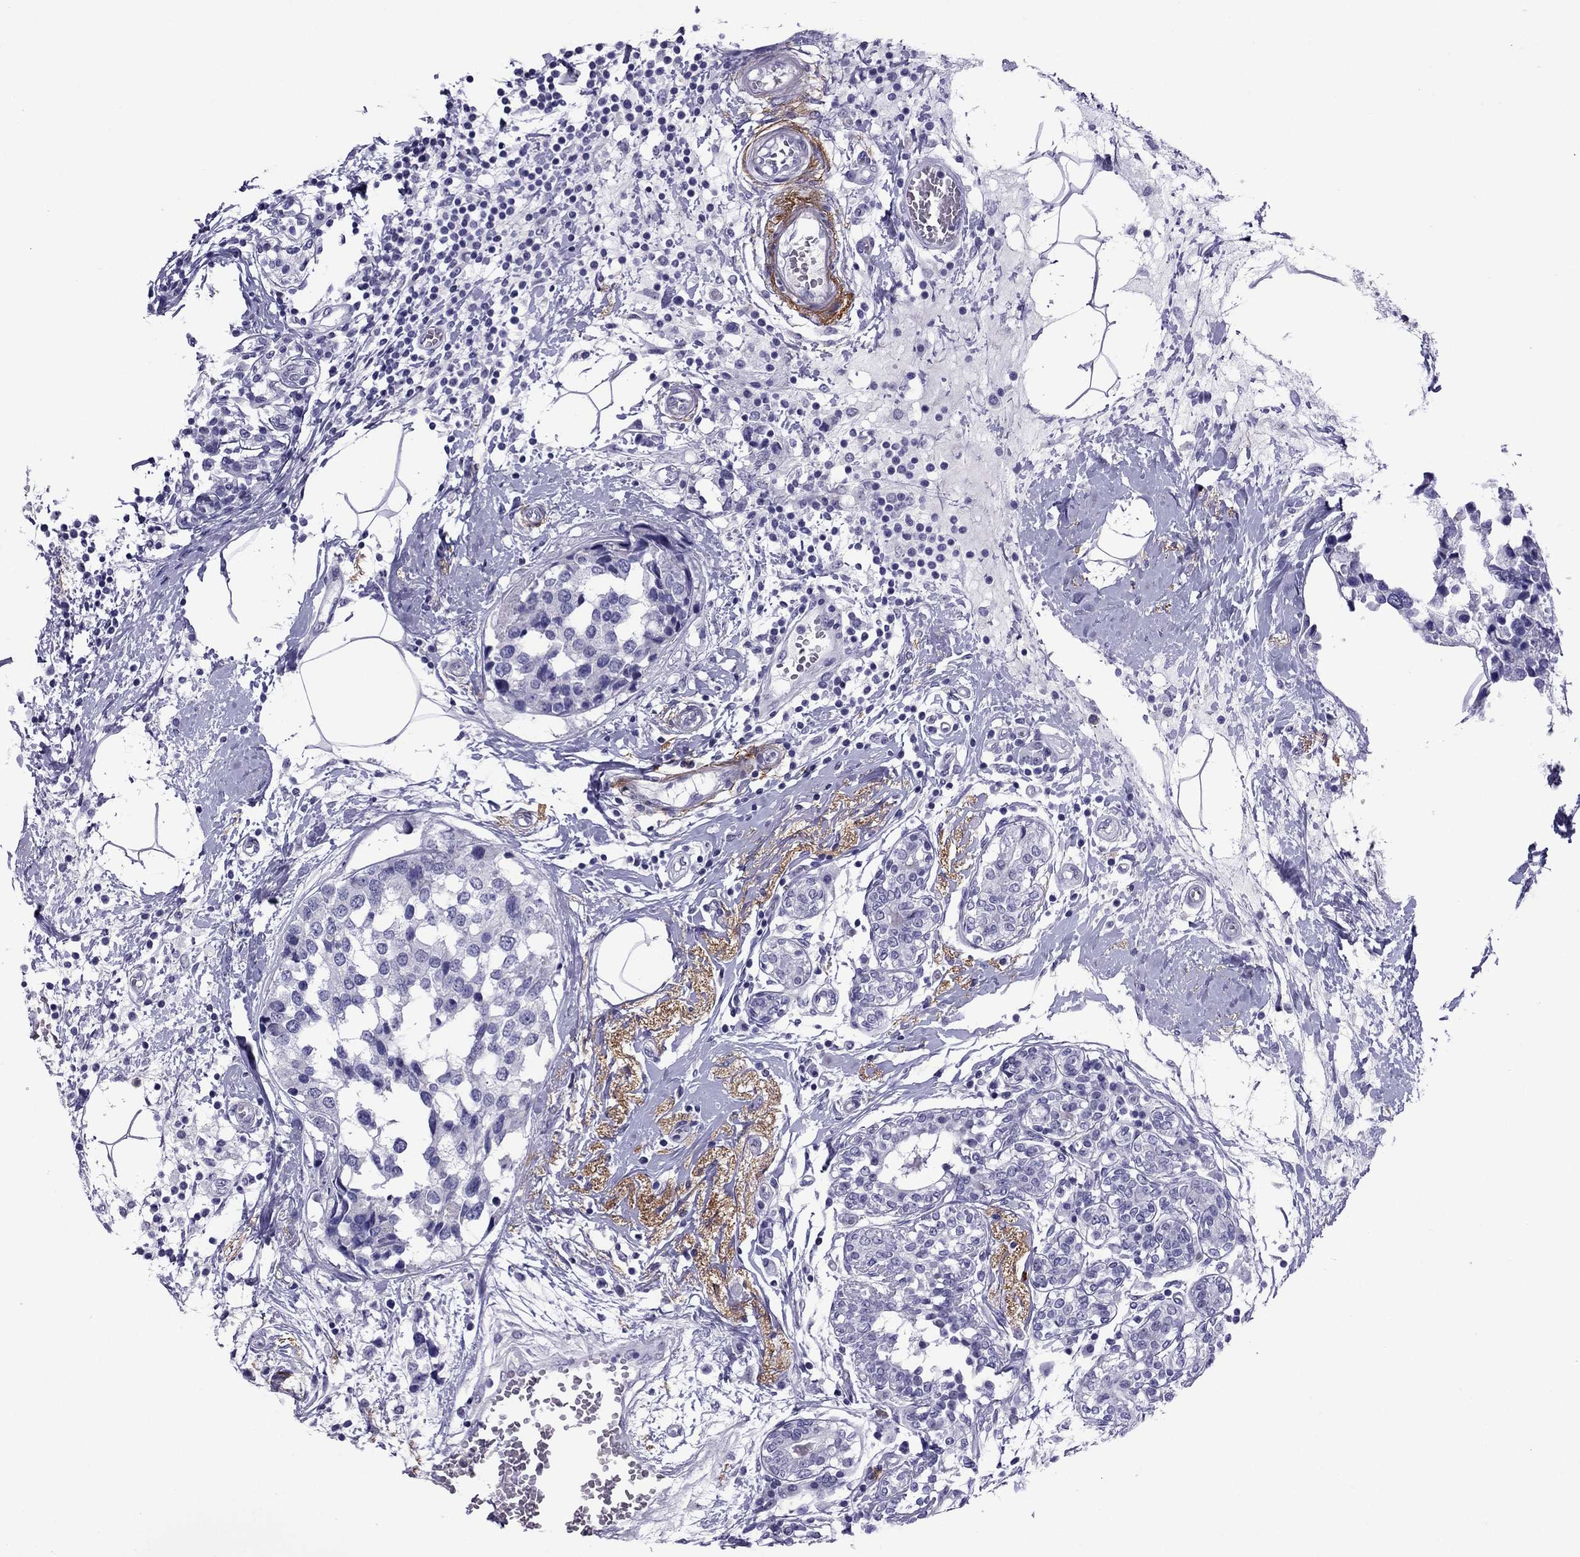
{"staining": {"intensity": "negative", "quantity": "none", "location": "none"}, "tissue": "breast cancer", "cell_type": "Tumor cells", "image_type": "cancer", "snomed": [{"axis": "morphology", "description": "Lobular carcinoma"}, {"axis": "topography", "description": "Breast"}], "caption": "Photomicrograph shows no protein expression in tumor cells of lobular carcinoma (breast) tissue.", "gene": "MYLK3", "patient": {"sex": "female", "age": 59}}